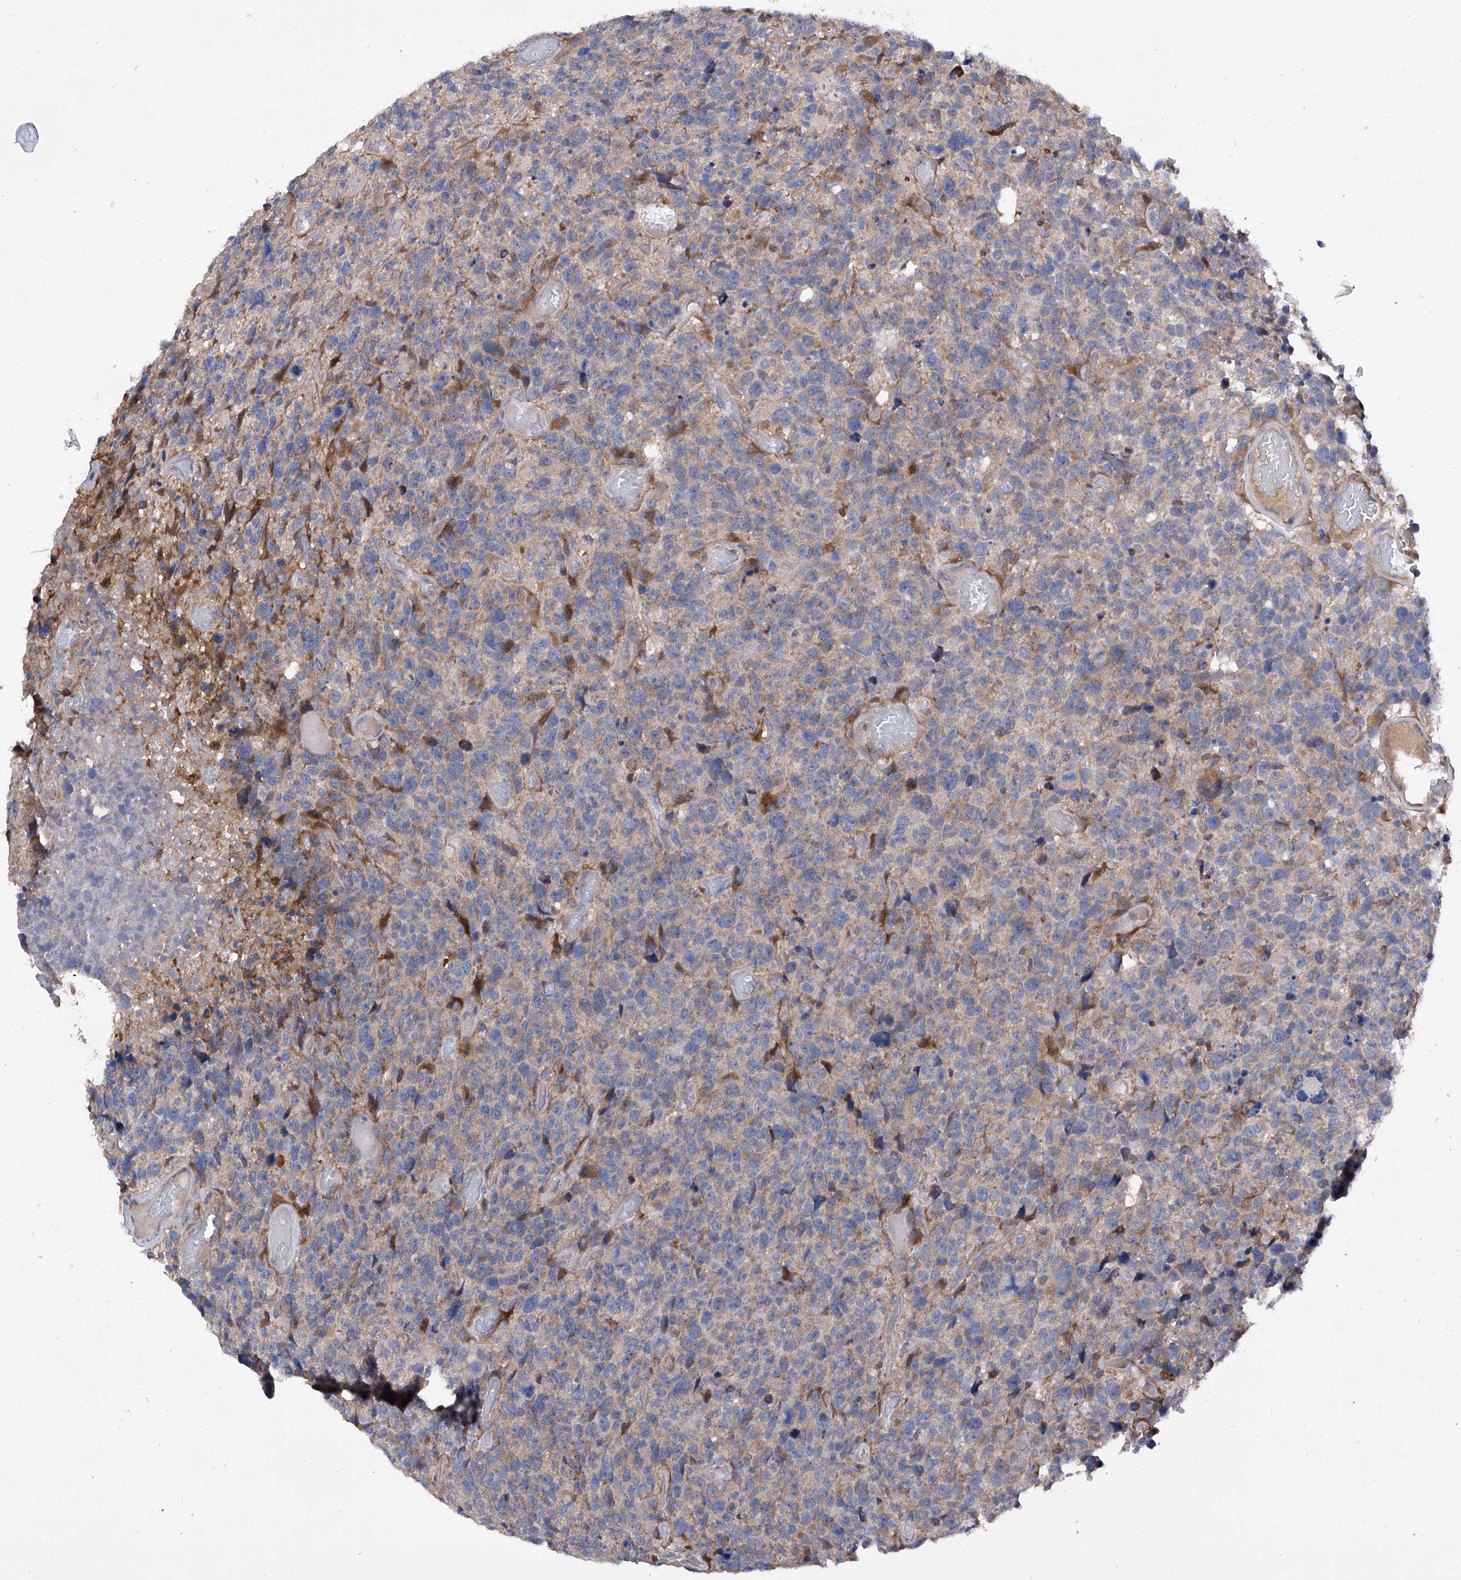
{"staining": {"intensity": "weak", "quantity": "25%-75%", "location": "cytoplasmic/membranous"}, "tissue": "glioma", "cell_type": "Tumor cells", "image_type": "cancer", "snomed": [{"axis": "morphology", "description": "Glioma, malignant, High grade"}, {"axis": "topography", "description": "Brain"}], "caption": "A brown stain labels weak cytoplasmic/membranous positivity of a protein in human glioma tumor cells.", "gene": "INPP5B", "patient": {"sex": "male", "age": 69}}